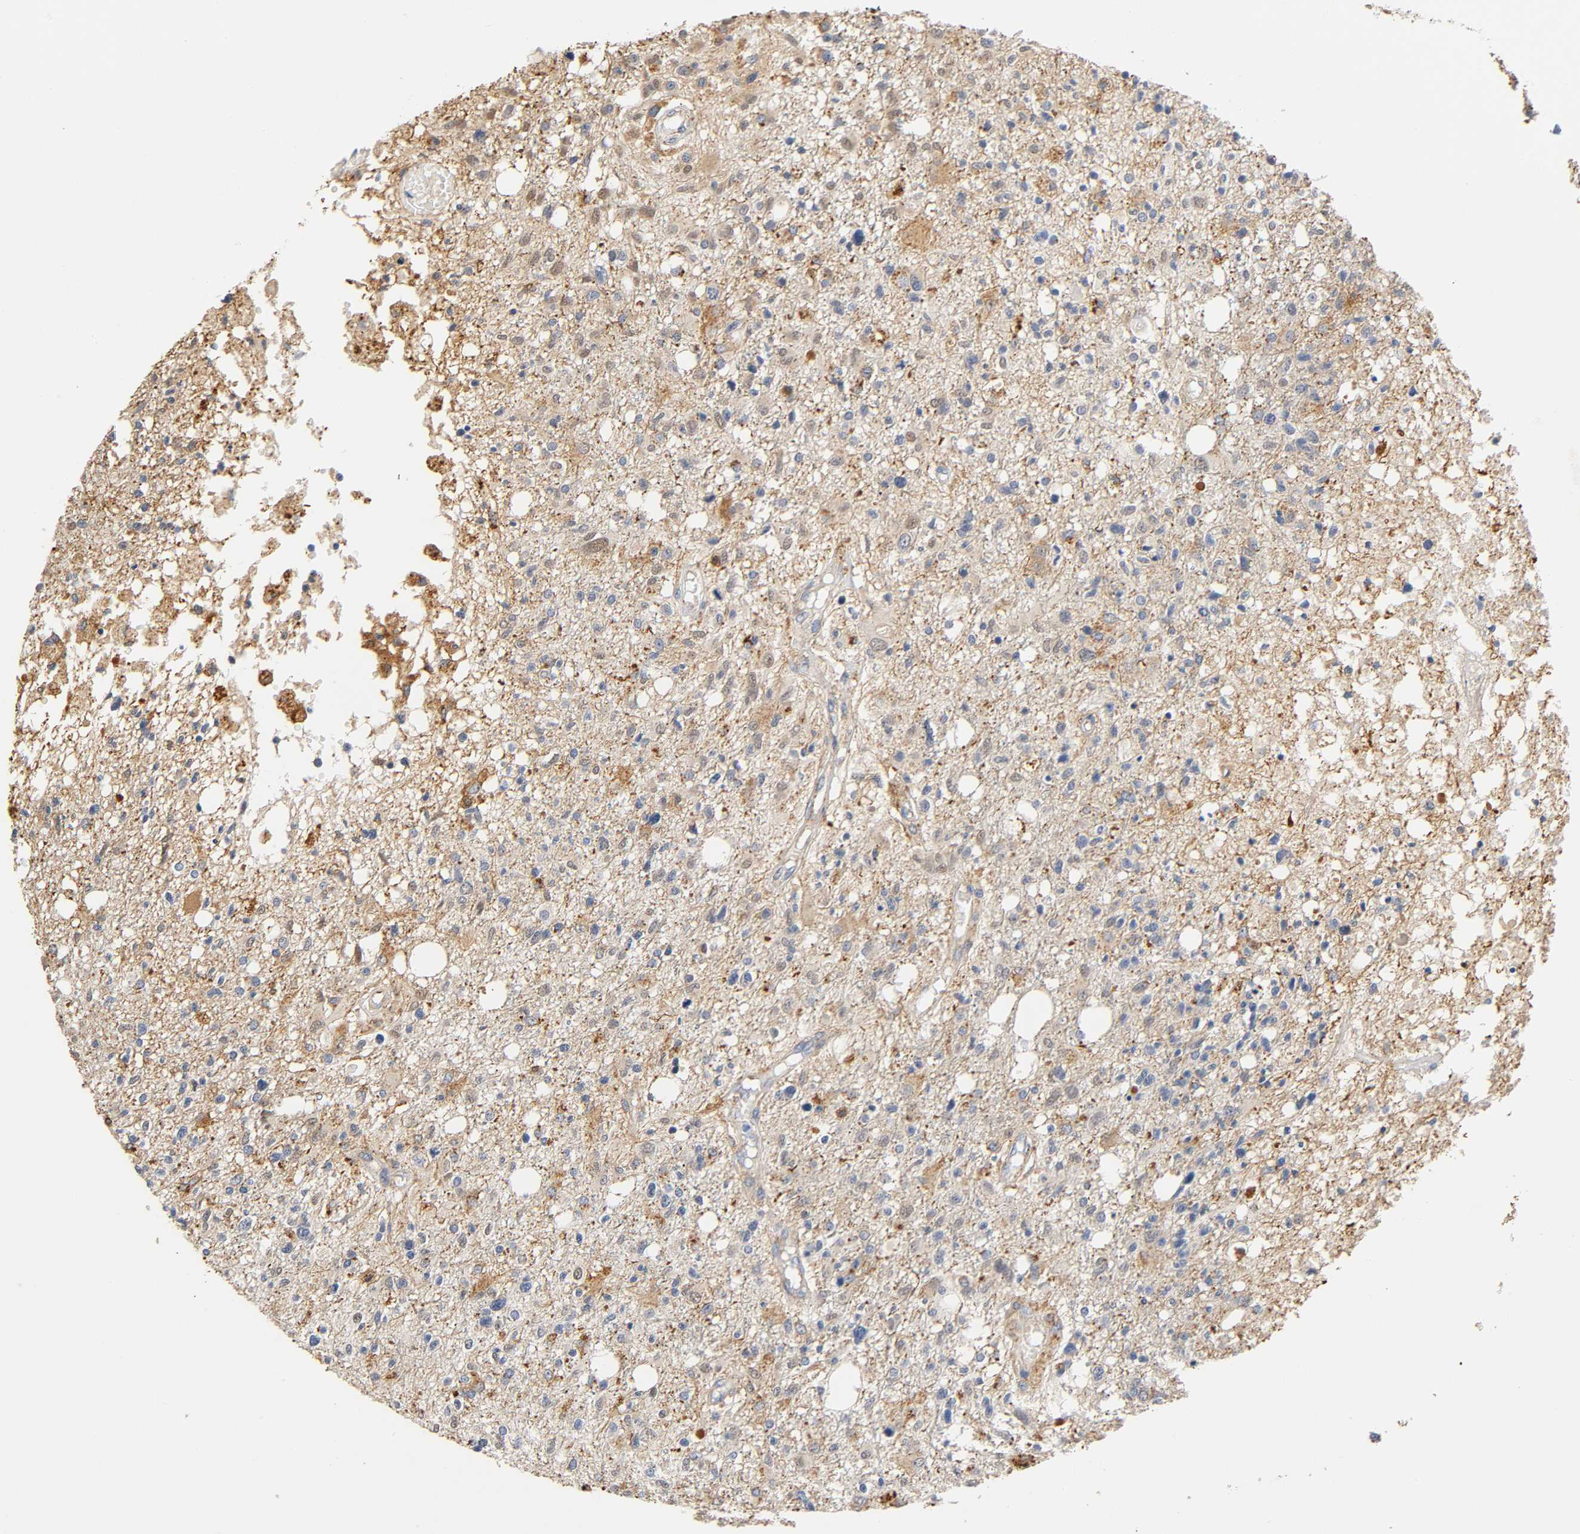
{"staining": {"intensity": "weak", "quantity": "25%-75%", "location": "cytoplasmic/membranous,nuclear"}, "tissue": "glioma", "cell_type": "Tumor cells", "image_type": "cancer", "snomed": [{"axis": "morphology", "description": "Glioma, malignant, High grade"}, {"axis": "topography", "description": "Cerebral cortex"}], "caption": "High-grade glioma (malignant) stained with a protein marker exhibits weak staining in tumor cells.", "gene": "UCKL1", "patient": {"sex": "male", "age": 76}}